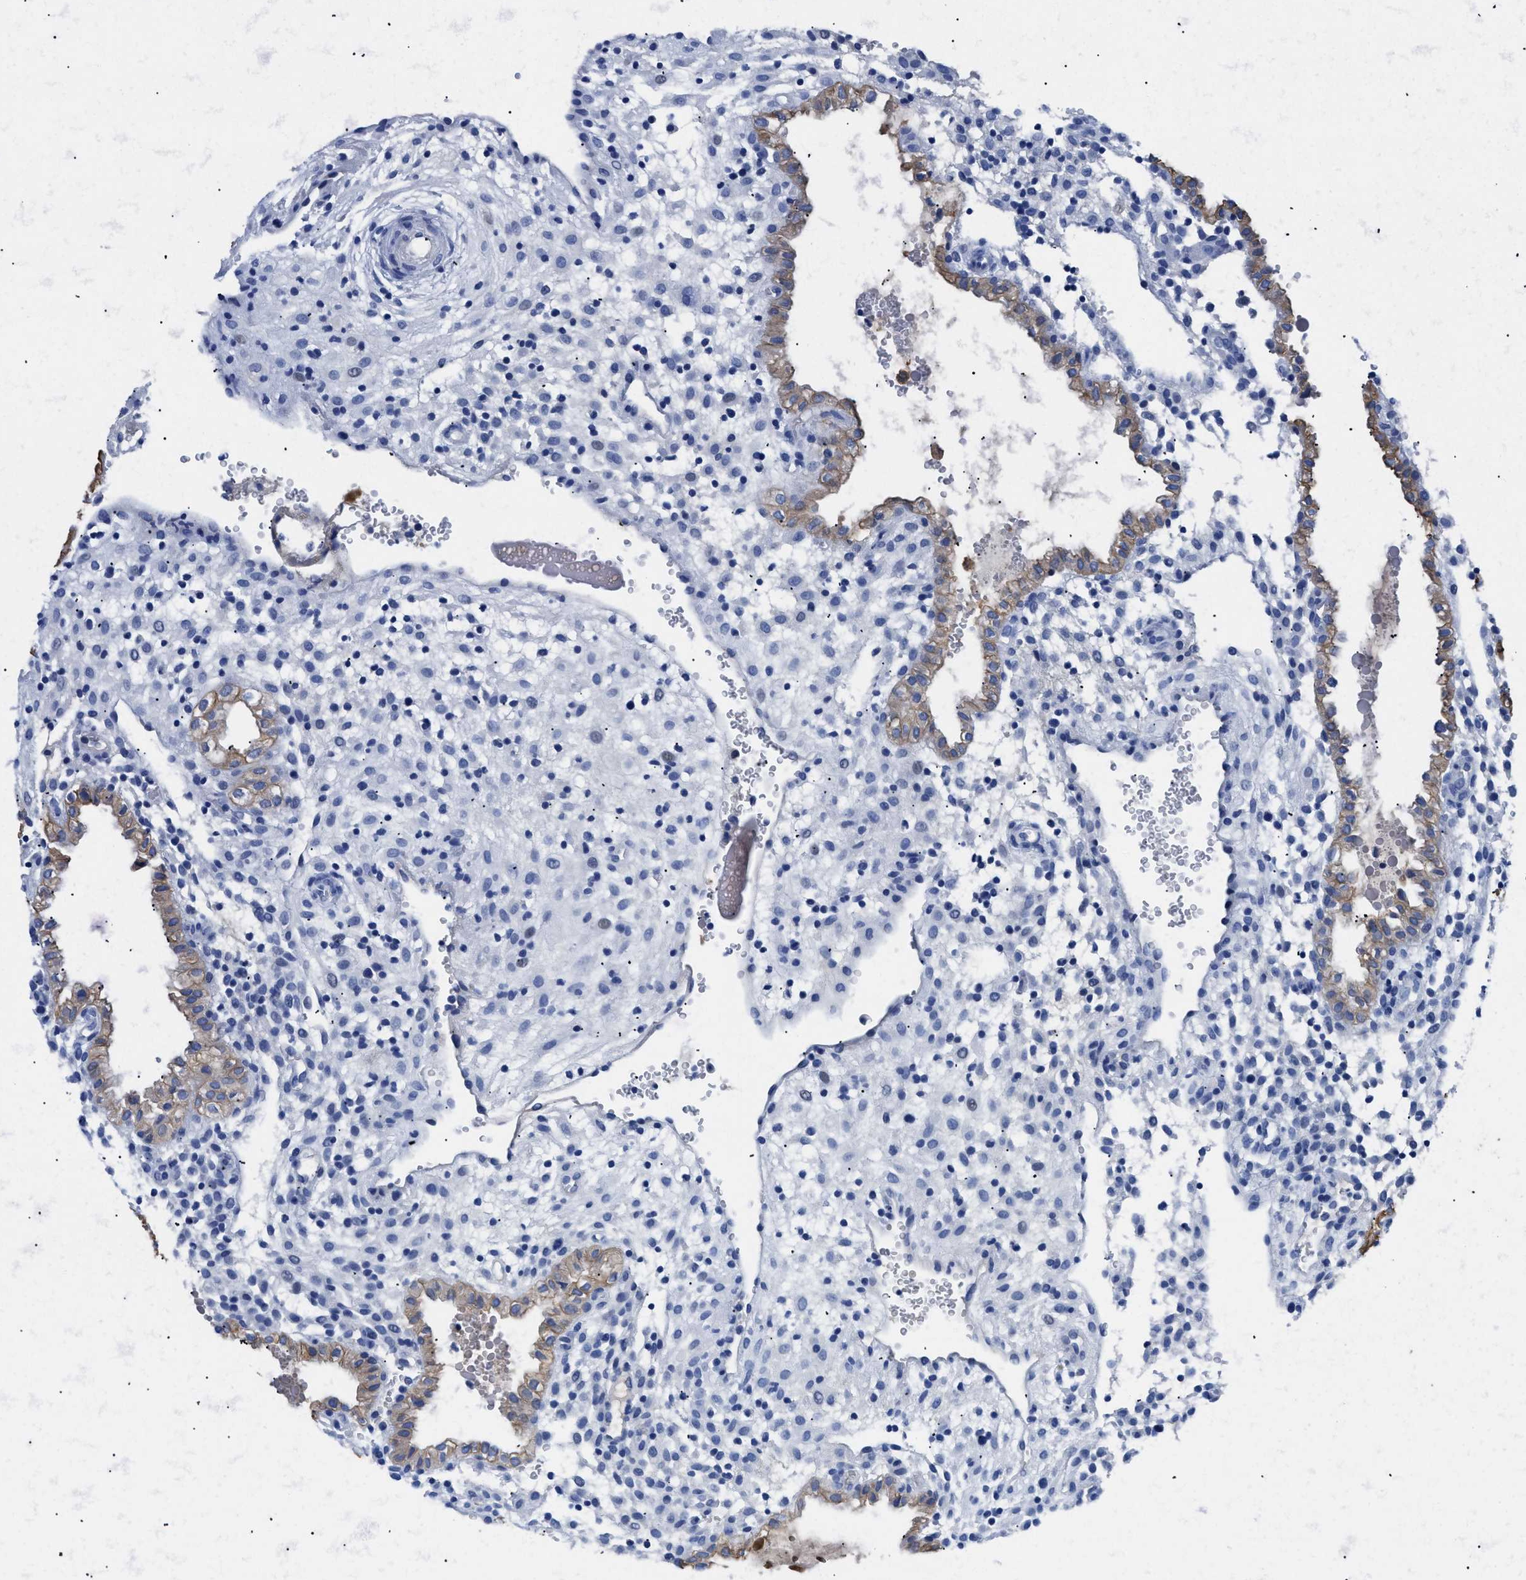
{"staining": {"intensity": "negative", "quantity": "none", "location": "none"}, "tissue": "placenta", "cell_type": "Decidual cells", "image_type": "normal", "snomed": [{"axis": "morphology", "description": "Normal tissue, NOS"}, {"axis": "topography", "description": "Placenta"}], "caption": "Benign placenta was stained to show a protein in brown. There is no significant staining in decidual cells. Brightfield microscopy of immunohistochemistry (IHC) stained with DAB (3,3'-diaminobenzidine) (brown) and hematoxylin (blue), captured at high magnification.", "gene": "TMEM68", "patient": {"sex": "female", "age": 18}}